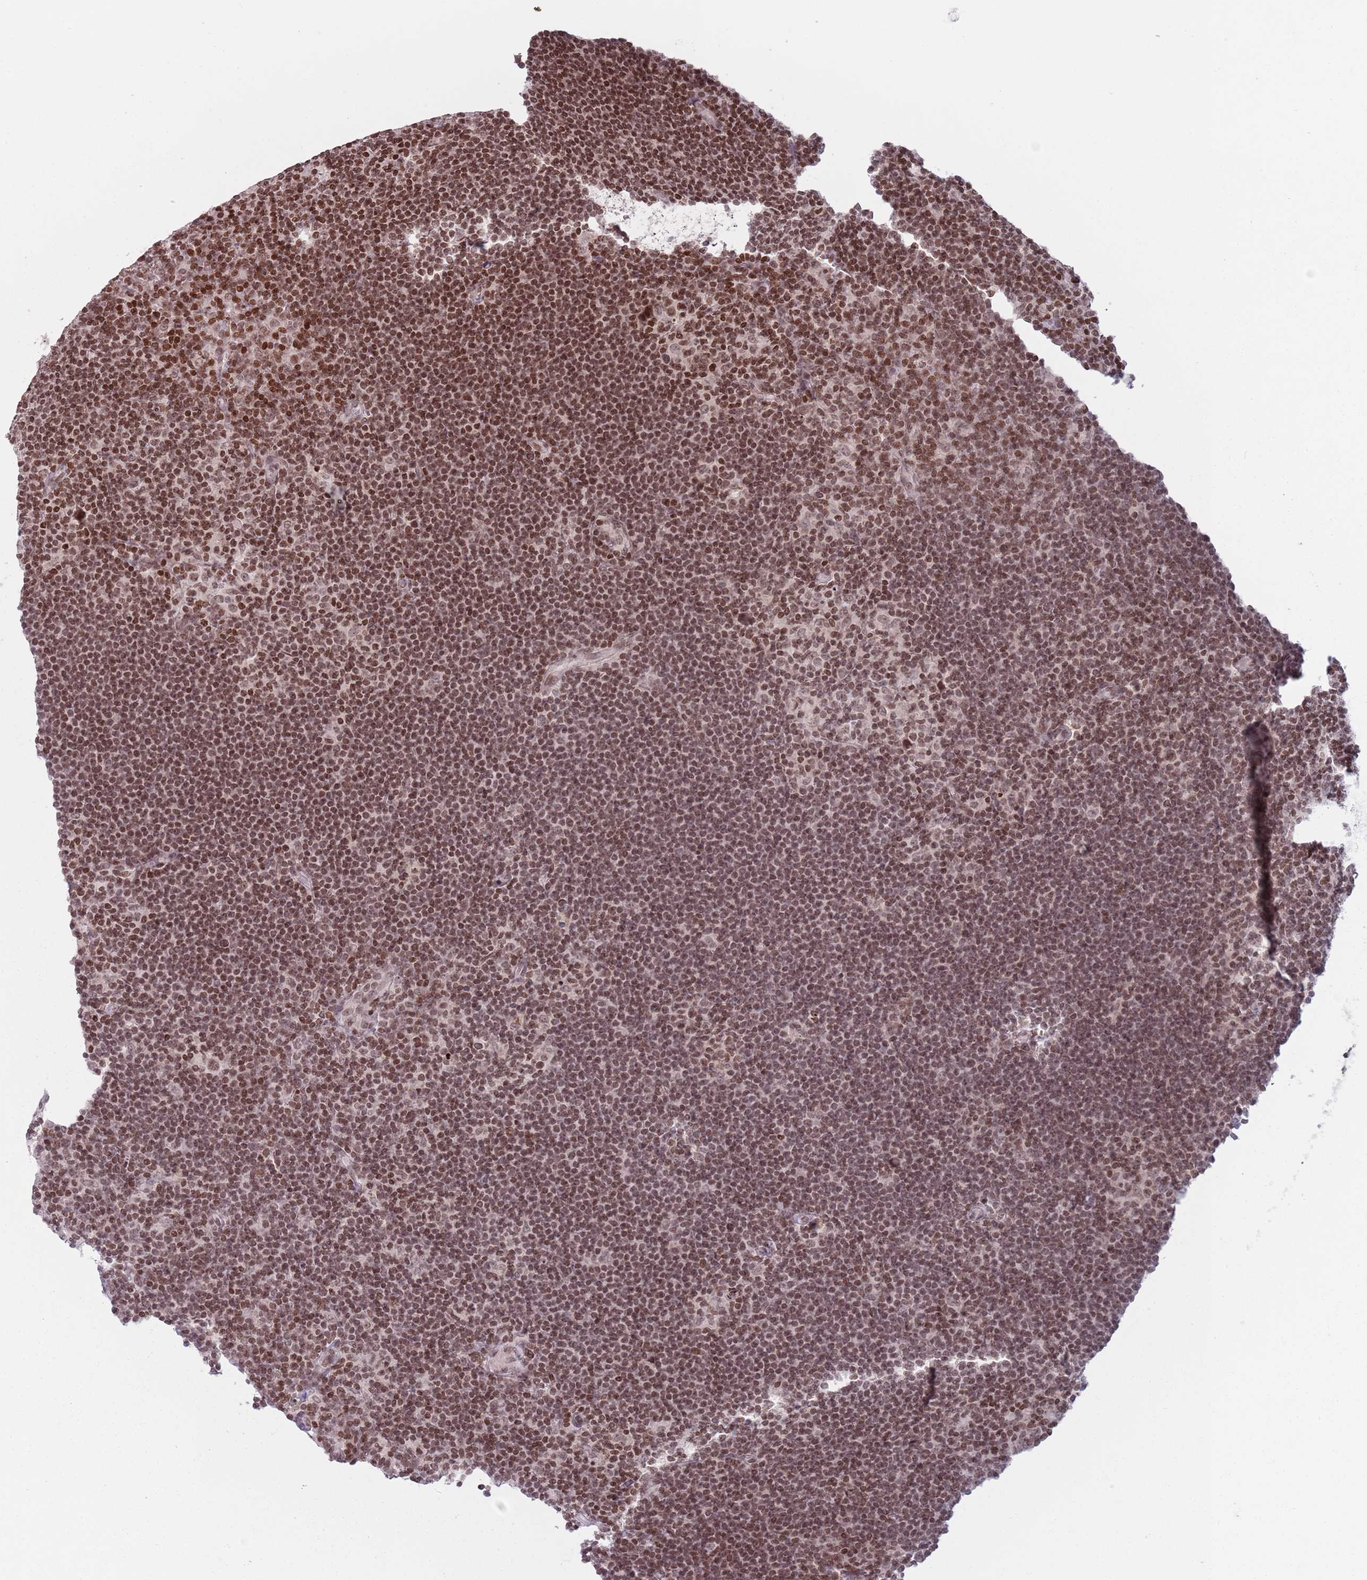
{"staining": {"intensity": "weak", "quantity": ">75%", "location": "nuclear"}, "tissue": "lymphoma", "cell_type": "Tumor cells", "image_type": "cancer", "snomed": [{"axis": "morphology", "description": "Hodgkin's disease, NOS"}, {"axis": "topography", "description": "Lymph node"}], "caption": "Immunohistochemical staining of human lymphoma reveals low levels of weak nuclear protein staining in about >75% of tumor cells.", "gene": "SH3RF3", "patient": {"sex": "female", "age": 57}}